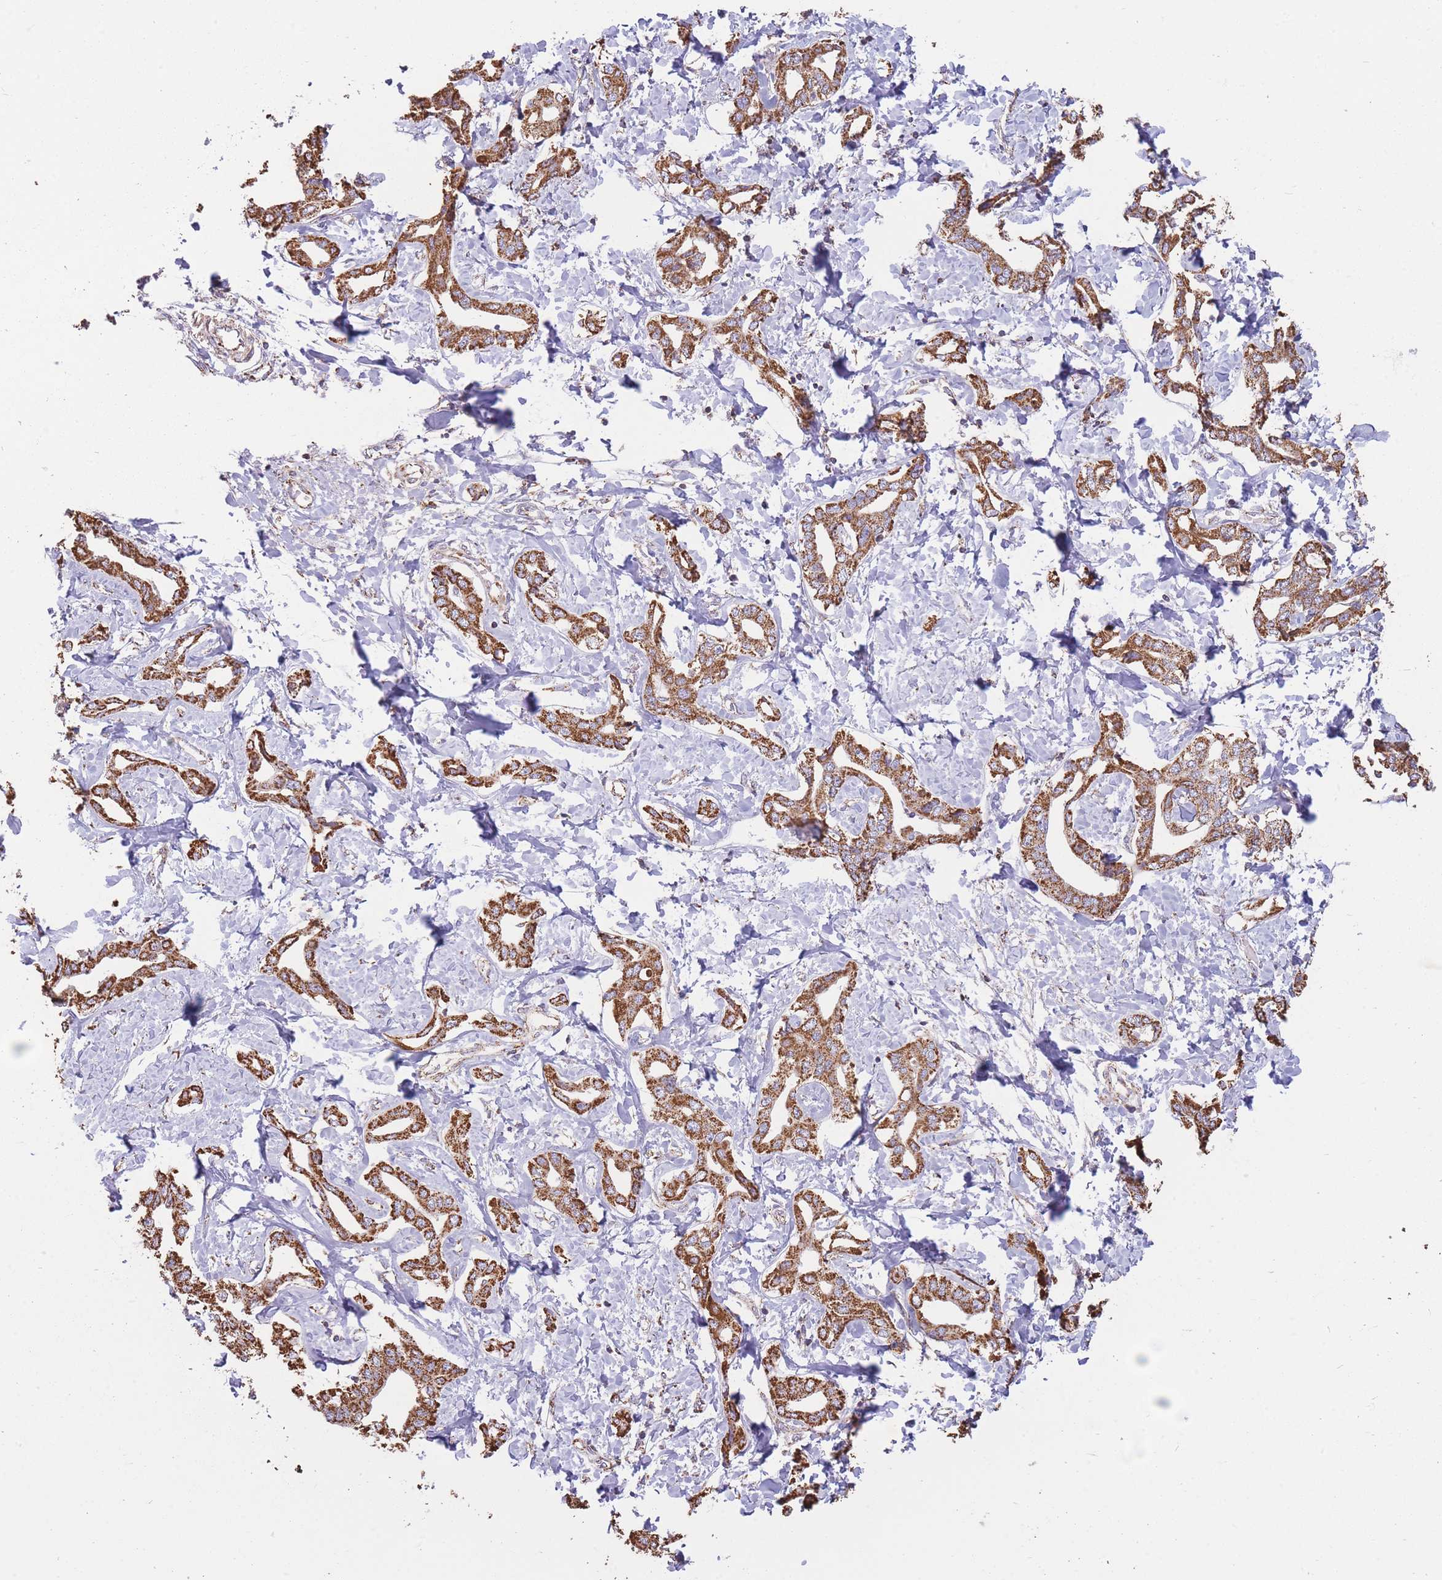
{"staining": {"intensity": "strong", "quantity": ">75%", "location": "cytoplasmic/membranous"}, "tissue": "liver cancer", "cell_type": "Tumor cells", "image_type": "cancer", "snomed": [{"axis": "morphology", "description": "Cholangiocarcinoma"}, {"axis": "topography", "description": "Liver"}], "caption": "Protein analysis of liver cancer (cholangiocarcinoma) tissue reveals strong cytoplasmic/membranous expression in approximately >75% of tumor cells.", "gene": "KIF16B", "patient": {"sex": "male", "age": 59}}